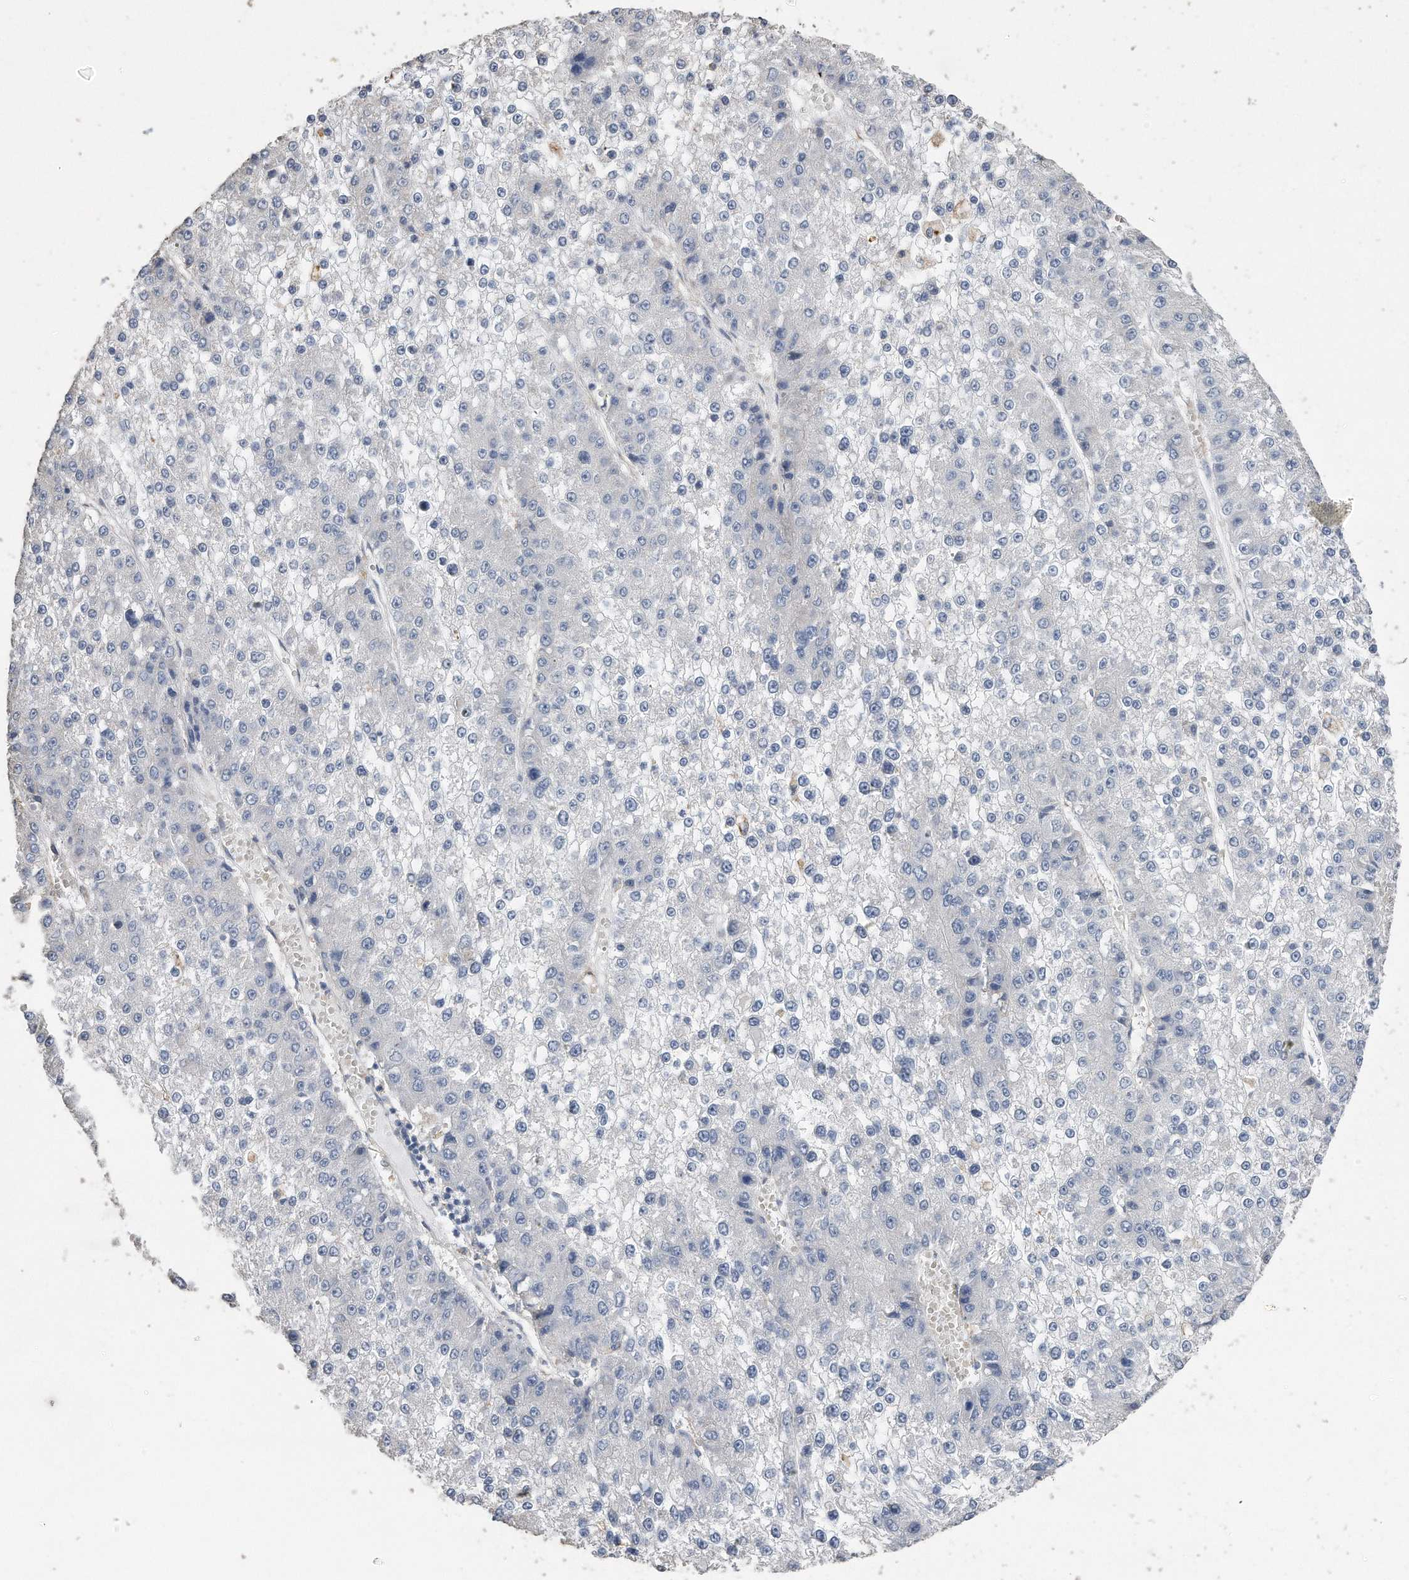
{"staining": {"intensity": "negative", "quantity": "none", "location": "none"}, "tissue": "liver cancer", "cell_type": "Tumor cells", "image_type": "cancer", "snomed": [{"axis": "morphology", "description": "Carcinoma, Hepatocellular, NOS"}, {"axis": "topography", "description": "Liver"}], "caption": "High magnification brightfield microscopy of liver cancer stained with DAB (brown) and counterstained with hematoxylin (blue): tumor cells show no significant expression.", "gene": "CDCP1", "patient": {"sex": "female", "age": 73}}